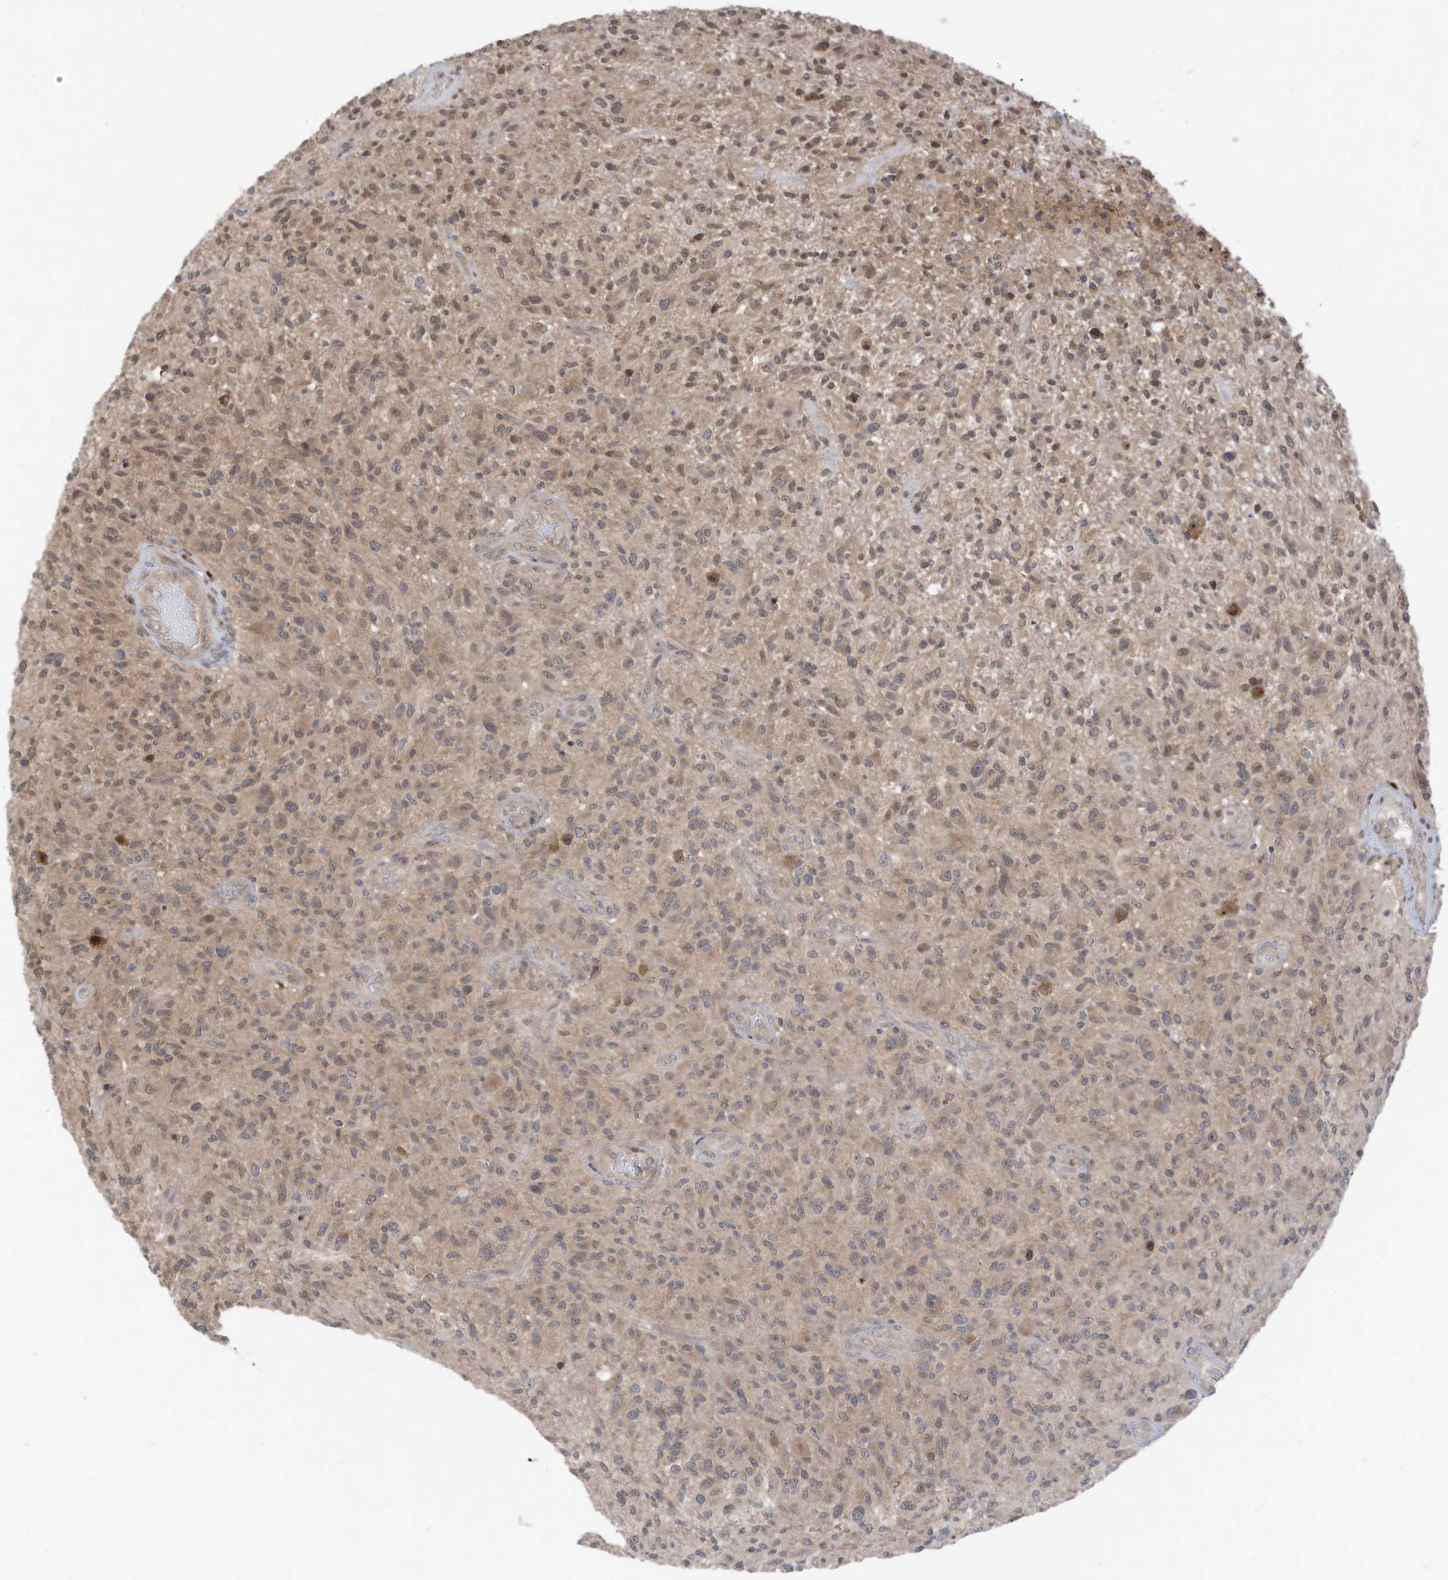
{"staining": {"intensity": "weak", "quantity": ">75%", "location": "cytoplasmic/membranous"}, "tissue": "glioma", "cell_type": "Tumor cells", "image_type": "cancer", "snomed": [{"axis": "morphology", "description": "Glioma, malignant, High grade"}, {"axis": "topography", "description": "Brain"}], "caption": "Protein expression analysis of high-grade glioma (malignant) displays weak cytoplasmic/membranous staining in about >75% of tumor cells.", "gene": "CNKSR1", "patient": {"sex": "male", "age": 47}}